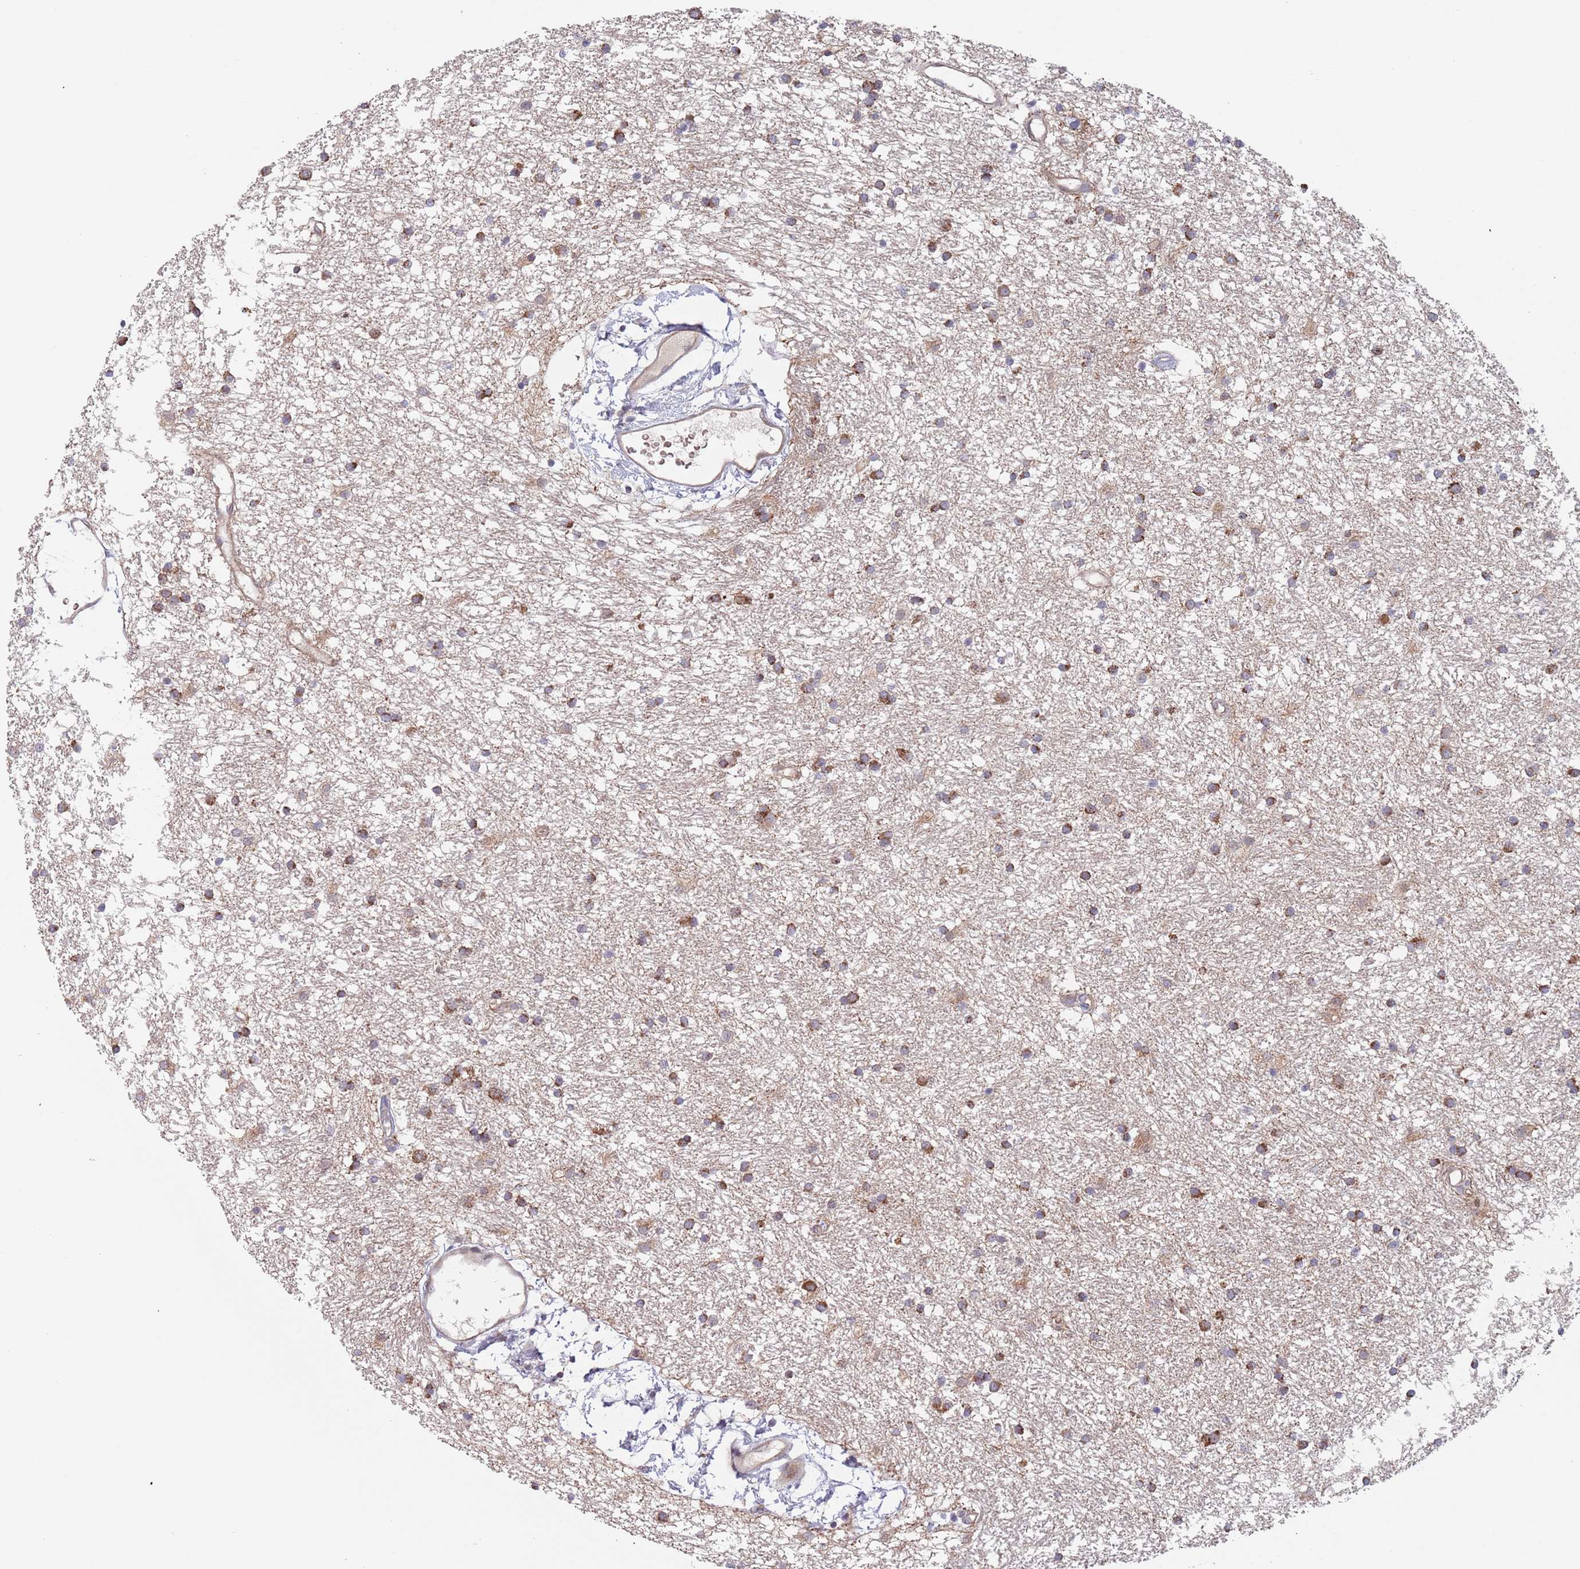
{"staining": {"intensity": "moderate", "quantity": ">75%", "location": "cytoplasmic/membranous"}, "tissue": "glioma", "cell_type": "Tumor cells", "image_type": "cancer", "snomed": [{"axis": "morphology", "description": "Glioma, malignant, High grade"}, {"axis": "topography", "description": "Brain"}], "caption": "A histopathology image of human malignant high-grade glioma stained for a protein displays moderate cytoplasmic/membranous brown staining in tumor cells. The staining was performed using DAB to visualize the protein expression in brown, while the nuclei were stained in blue with hematoxylin (Magnification: 20x).", "gene": "ZNF140", "patient": {"sex": "male", "age": 77}}